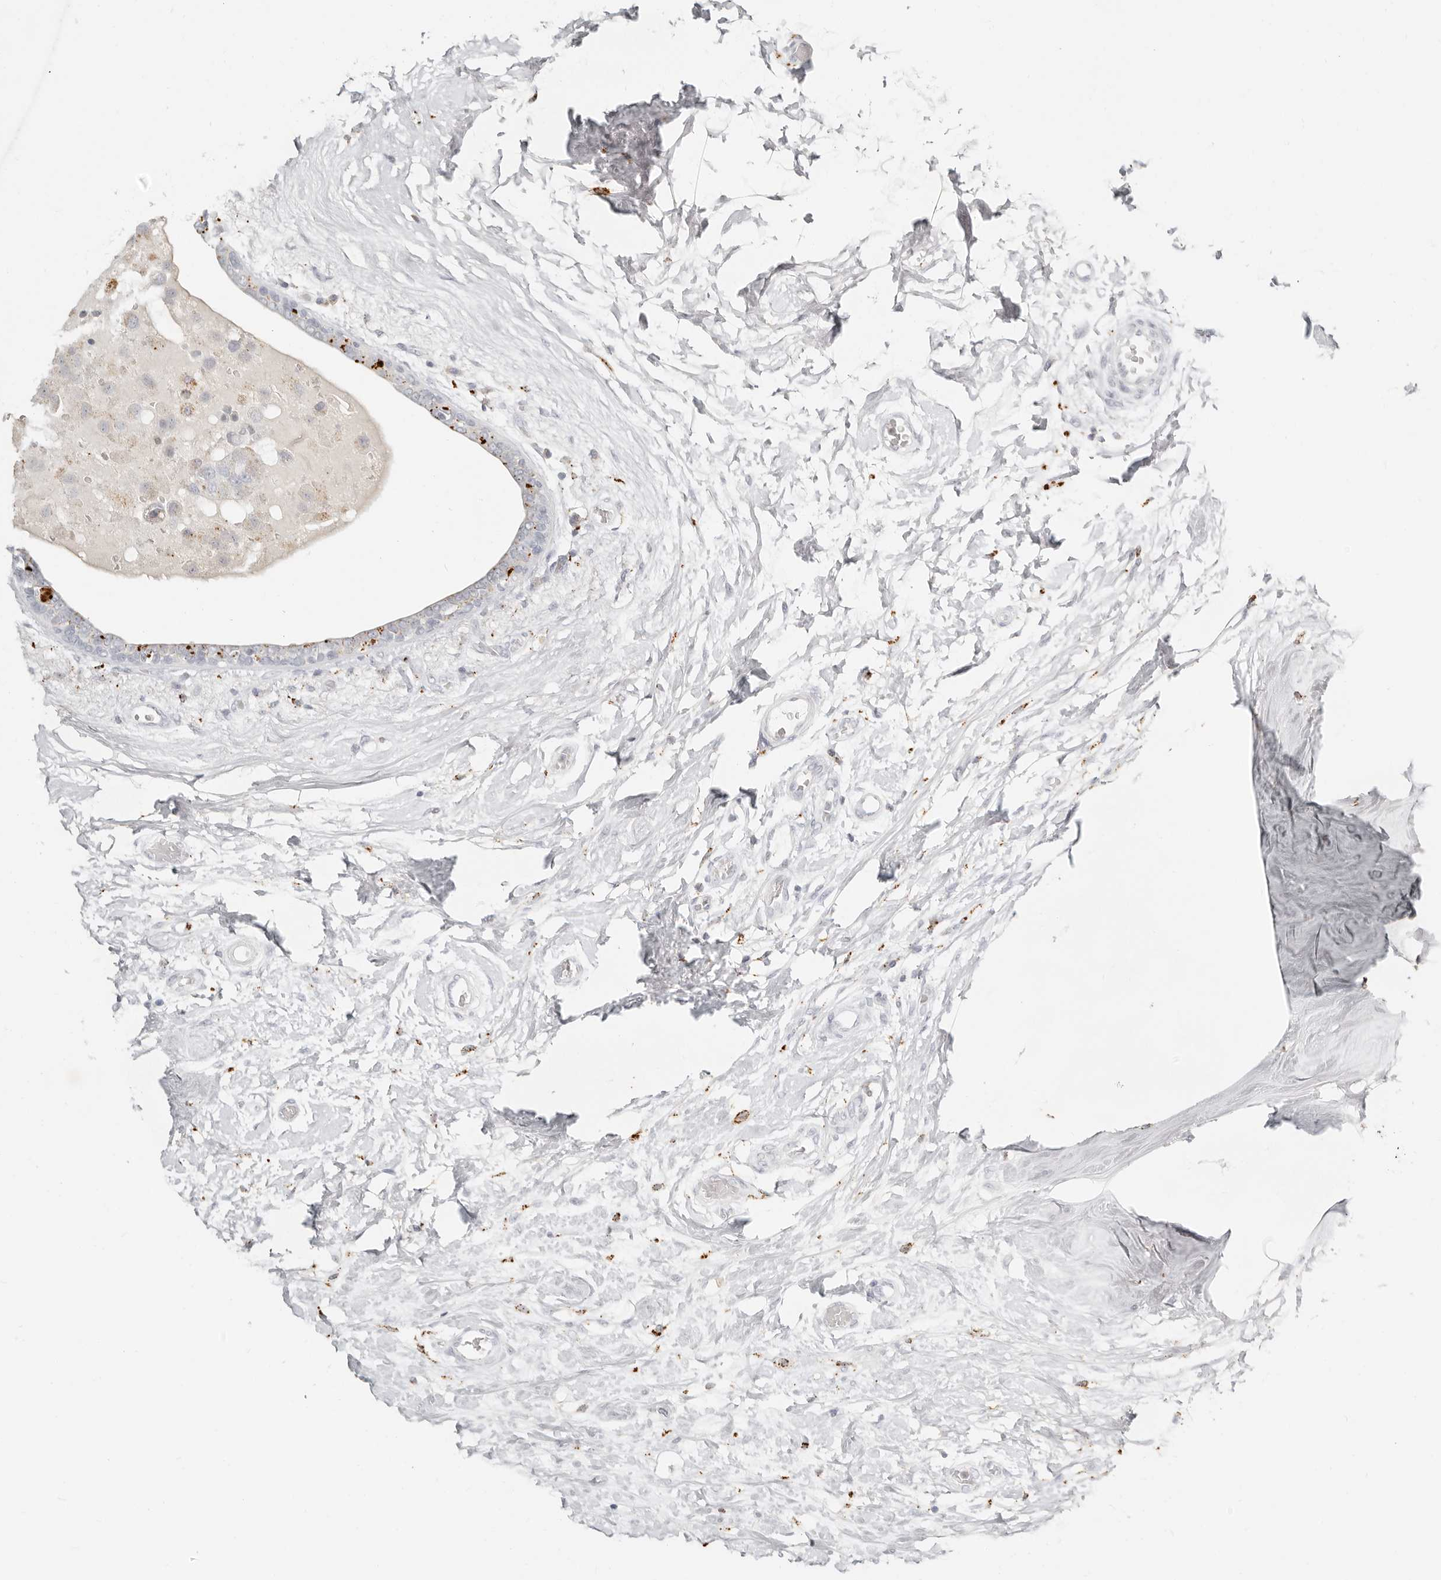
{"staining": {"intensity": "weak", "quantity": "<25%", "location": "cytoplasmic/membranous"}, "tissue": "breast cancer", "cell_type": "Tumor cells", "image_type": "cancer", "snomed": [{"axis": "morphology", "description": "Duct carcinoma"}, {"axis": "topography", "description": "Breast"}], "caption": "This is an immunohistochemistry (IHC) image of human breast cancer. There is no positivity in tumor cells.", "gene": "RNASET2", "patient": {"sex": "female", "age": 62}}